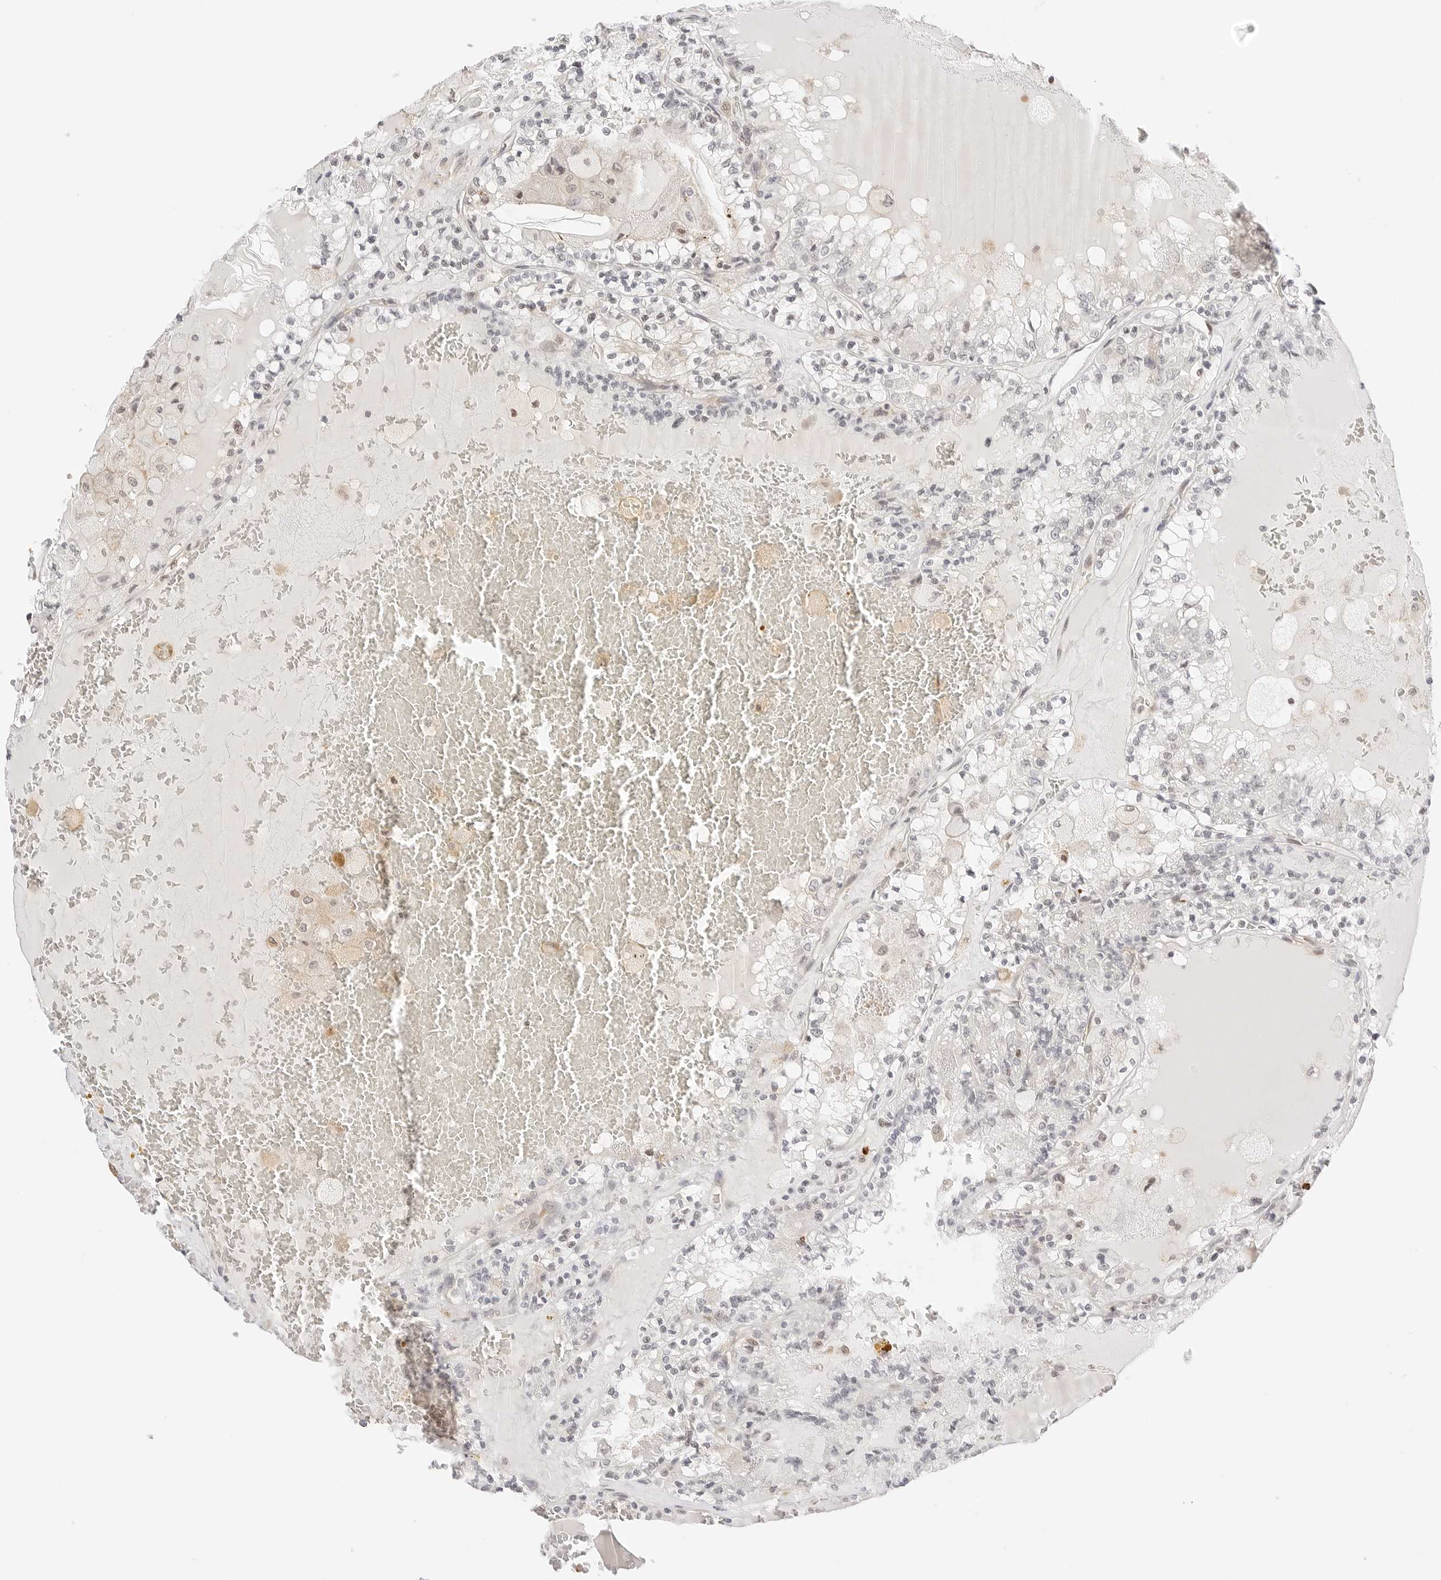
{"staining": {"intensity": "negative", "quantity": "none", "location": "none"}, "tissue": "renal cancer", "cell_type": "Tumor cells", "image_type": "cancer", "snomed": [{"axis": "morphology", "description": "Adenocarcinoma, NOS"}, {"axis": "topography", "description": "Kidney"}], "caption": "There is no significant staining in tumor cells of adenocarcinoma (renal).", "gene": "TEKT2", "patient": {"sex": "female", "age": 56}}